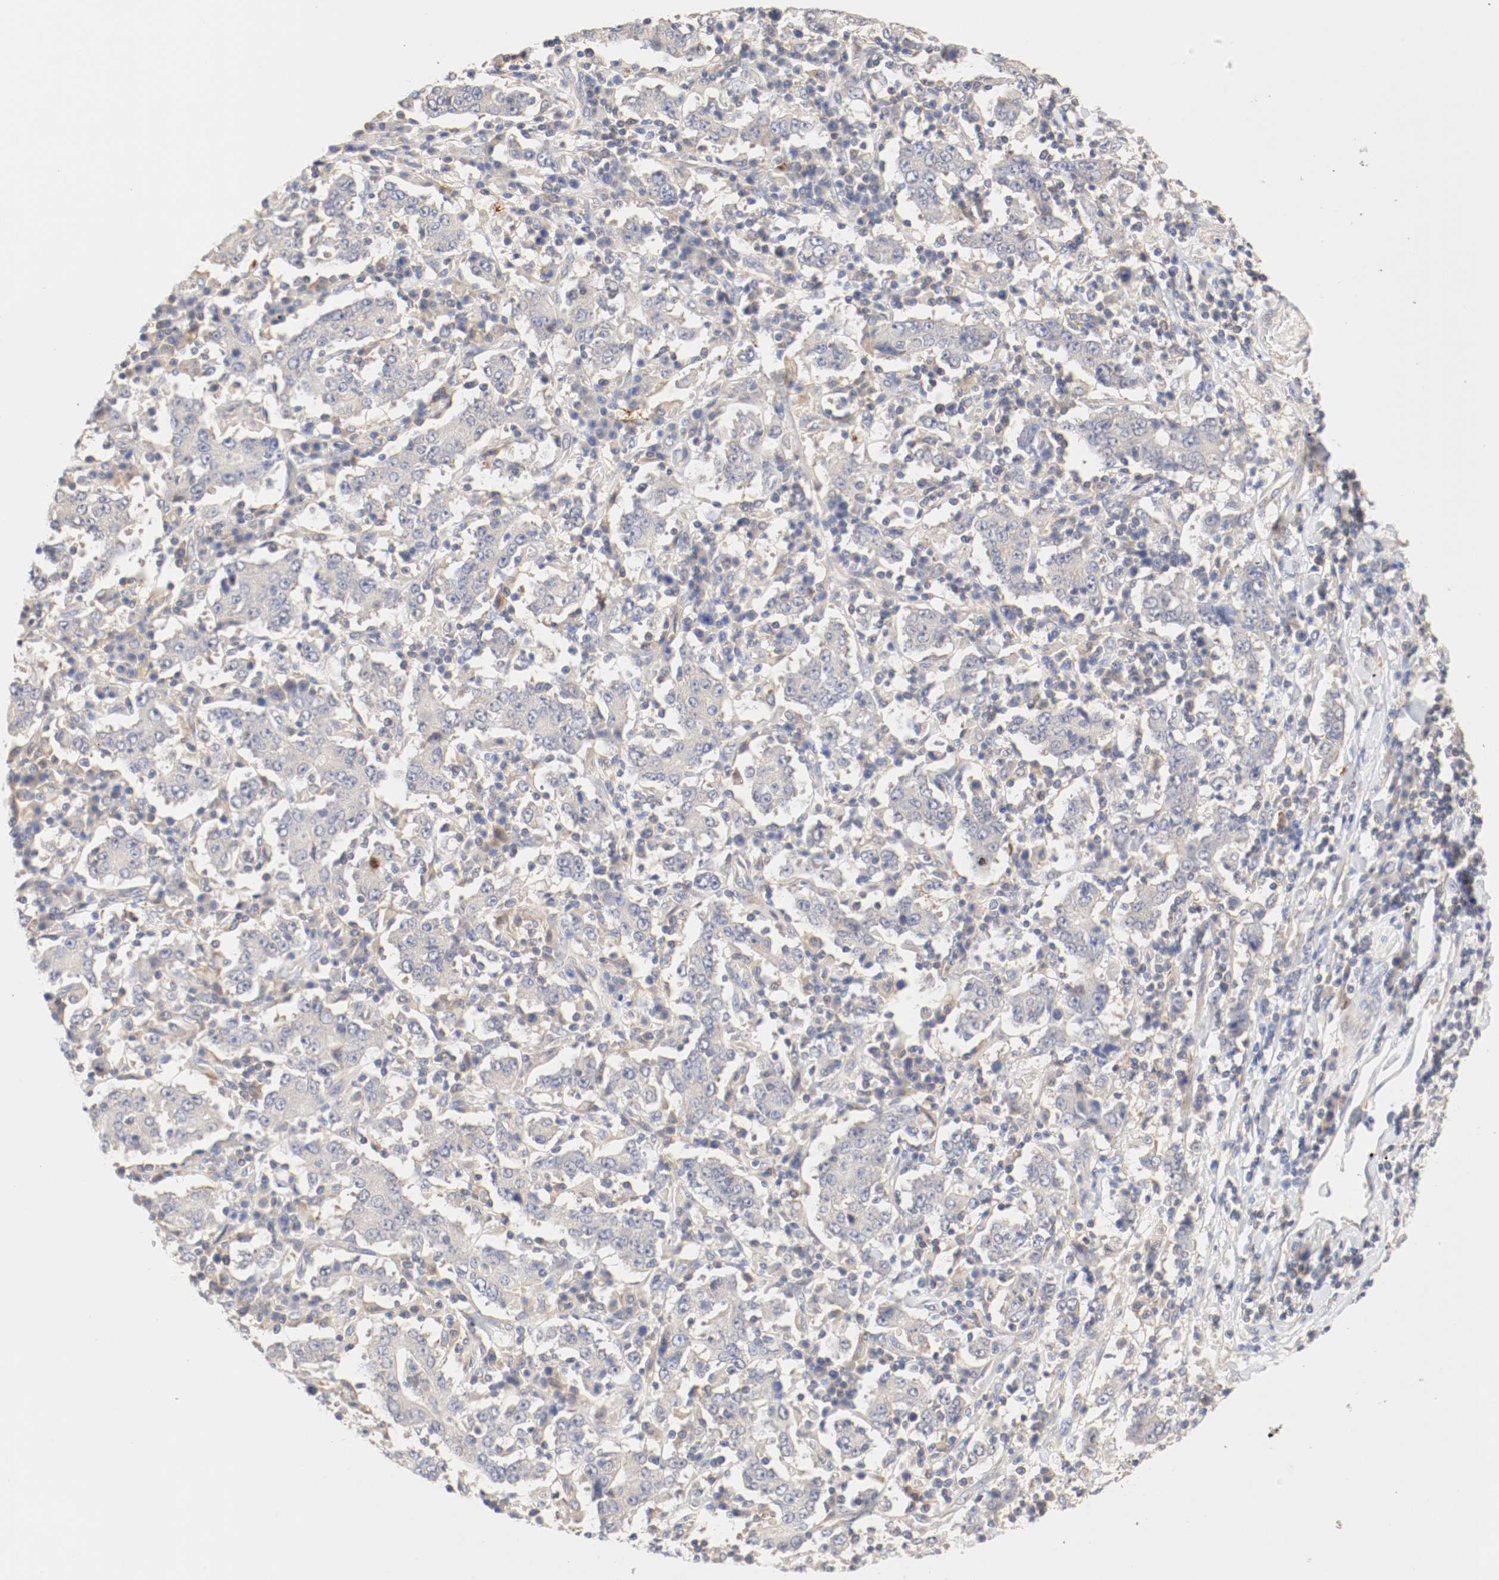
{"staining": {"intensity": "moderate", "quantity": ">75%", "location": "cytoplasmic/membranous"}, "tissue": "stomach cancer", "cell_type": "Tumor cells", "image_type": "cancer", "snomed": [{"axis": "morphology", "description": "Normal tissue, NOS"}, {"axis": "morphology", "description": "Adenocarcinoma, NOS"}, {"axis": "topography", "description": "Stomach, upper"}, {"axis": "topography", "description": "Stomach"}], "caption": "Stomach cancer (adenocarcinoma) stained with a protein marker shows moderate staining in tumor cells.", "gene": "GIT1", "patient": {"sex": "male", "age": 59}}